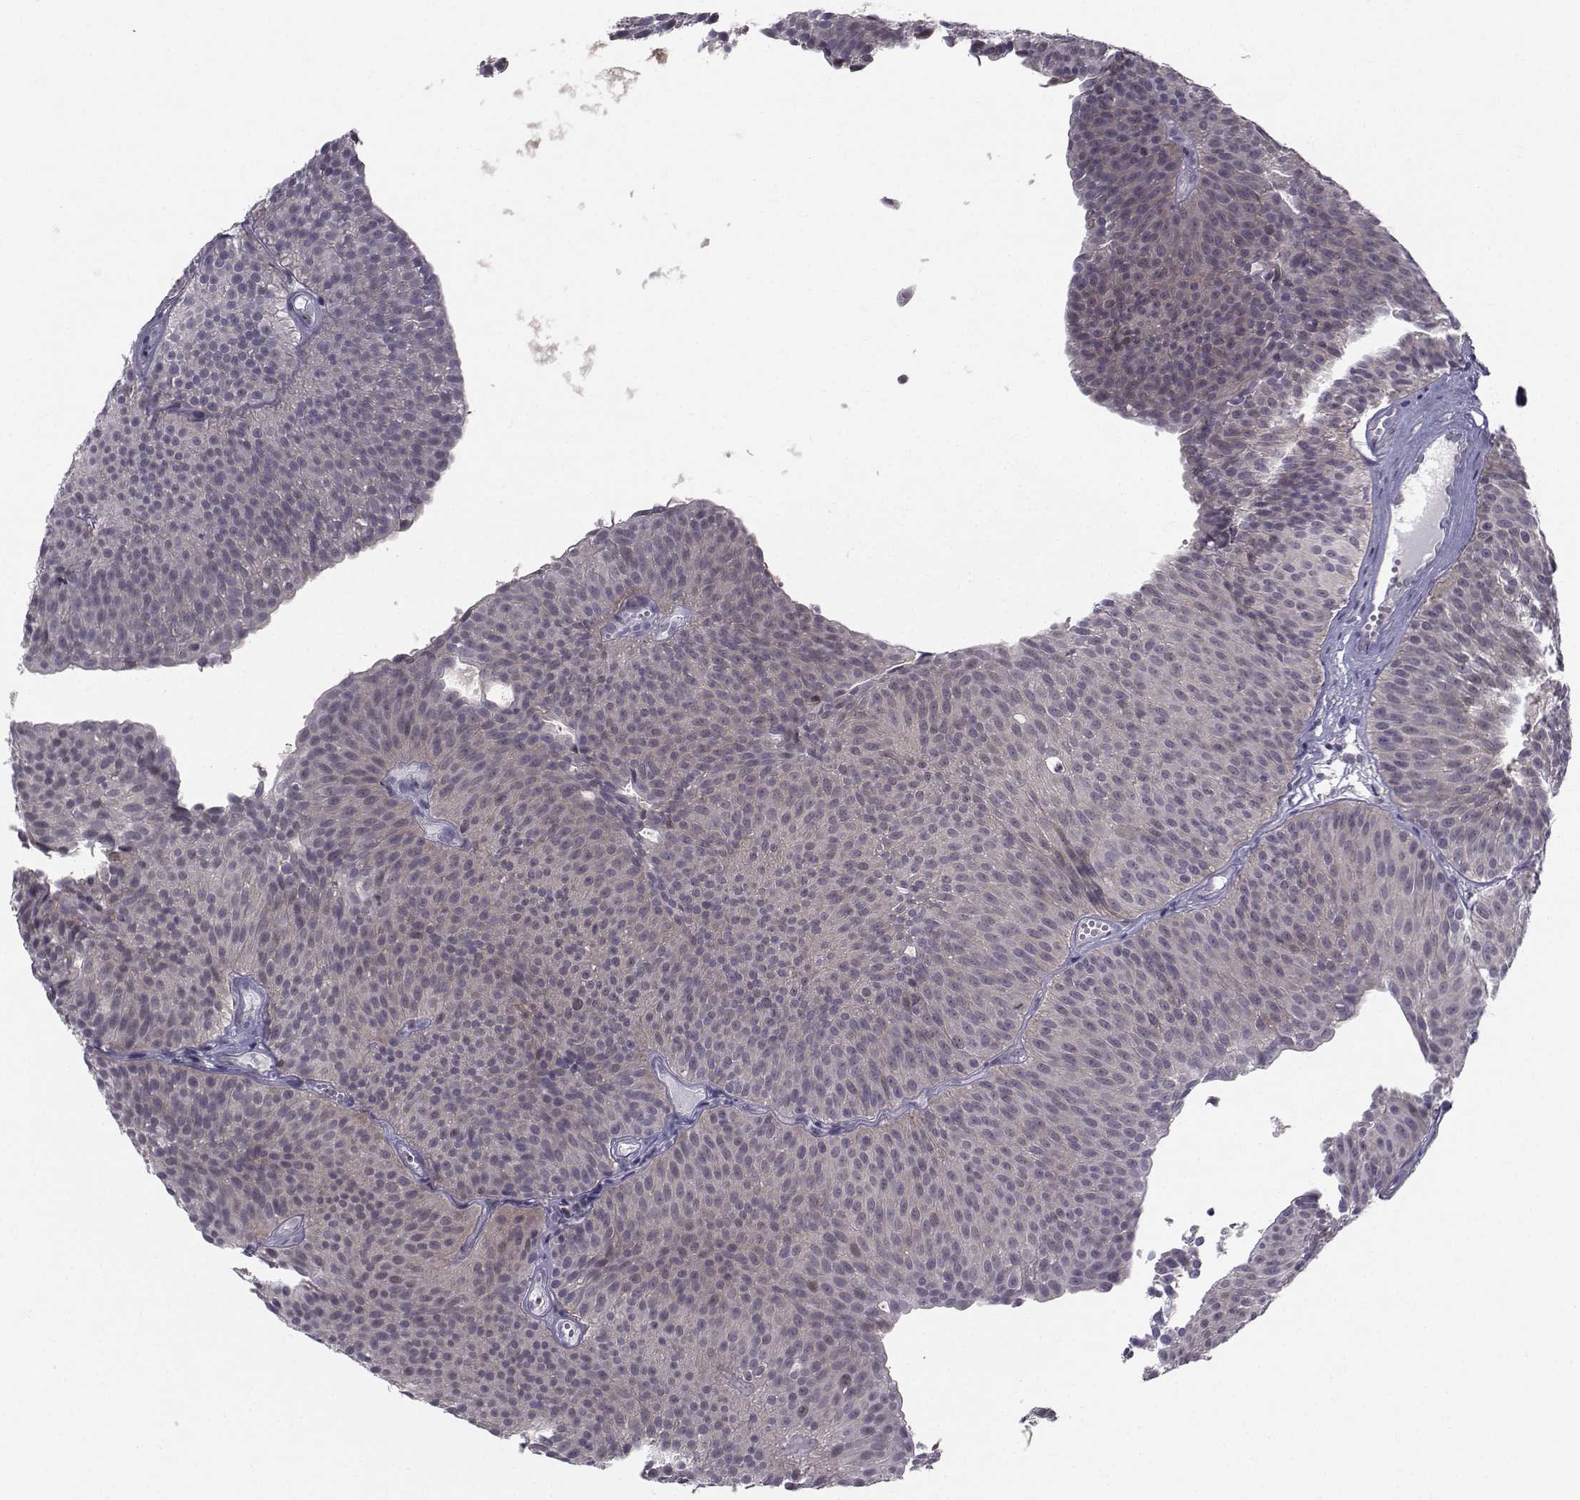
{"staining": {"intensity": "weak", "quantity": "25%-75%", "location": "cytoplasmic/membranous"}, "tissue": "urothelial cancer", "cell_type": "Tumor cells", "image_type": "cancer", "snomed": [{"axis": "morphology", "description": "Urothelial carcinoma, Low grade"}, {"axis": "topography", "description": "Urinary bladder"}], "caption": "Human urothelial cancer stained for a protein (brown) displays weak cytoplasmic/membranous positive staining in approximately 25%-75% of tumor cells.", "gene": "LRP8", "patient": {"sex": "male", "age": 63}}